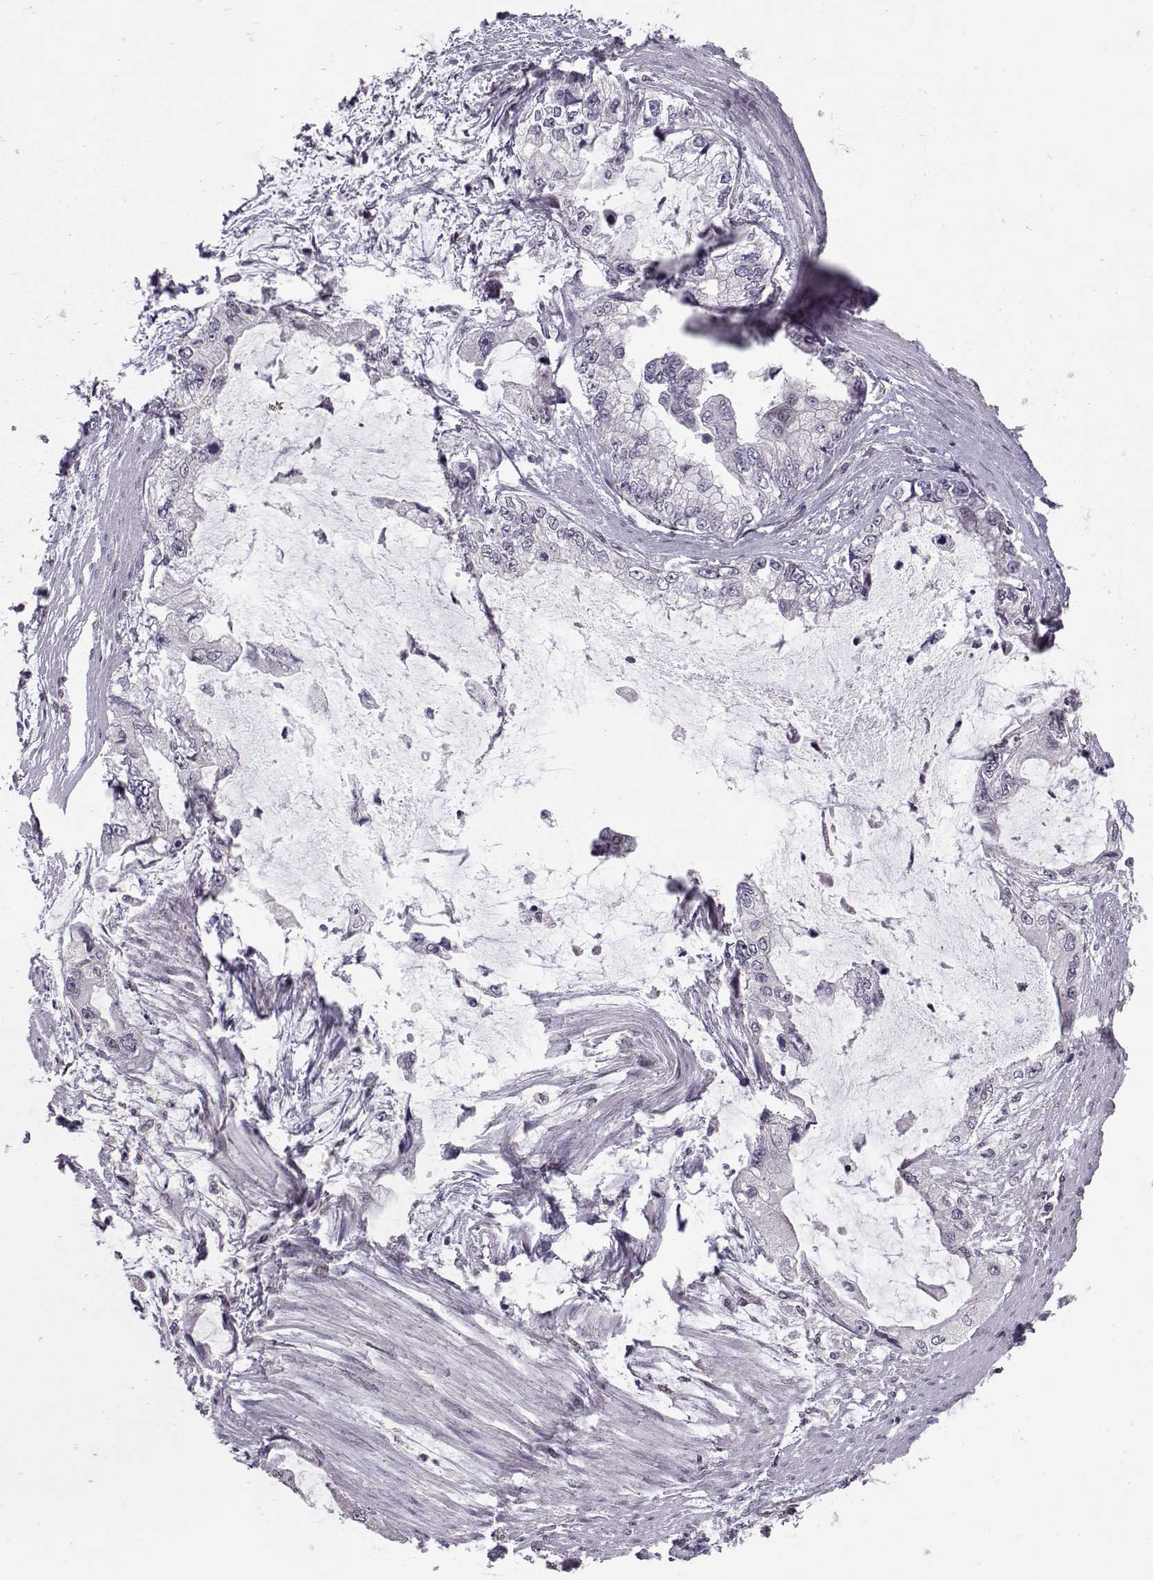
{"staining": {"intensity": "negative", "quantity": "none", "location": "none"}, "tissue": "stomach cancer", "cell_type": "Tumor cells", "image_type": "cancer", "snomed": [{"axis": "morphology", "description": "Adenocarcinoma, NOS"}, {"axis": "topography", "description": "Pancreas"}, {"axis": "topography", "description": "Stomach, upper"}, {"axis": "topography", "description": "Stomach"}], "caption": "This is an immunohistochemistry (IHC) photomicrograph of human stomach adenocarcinoma. There is no positivity in tumor cells.", "gene": "CDK4", "patient": {"sex": "male", "age": 77}}